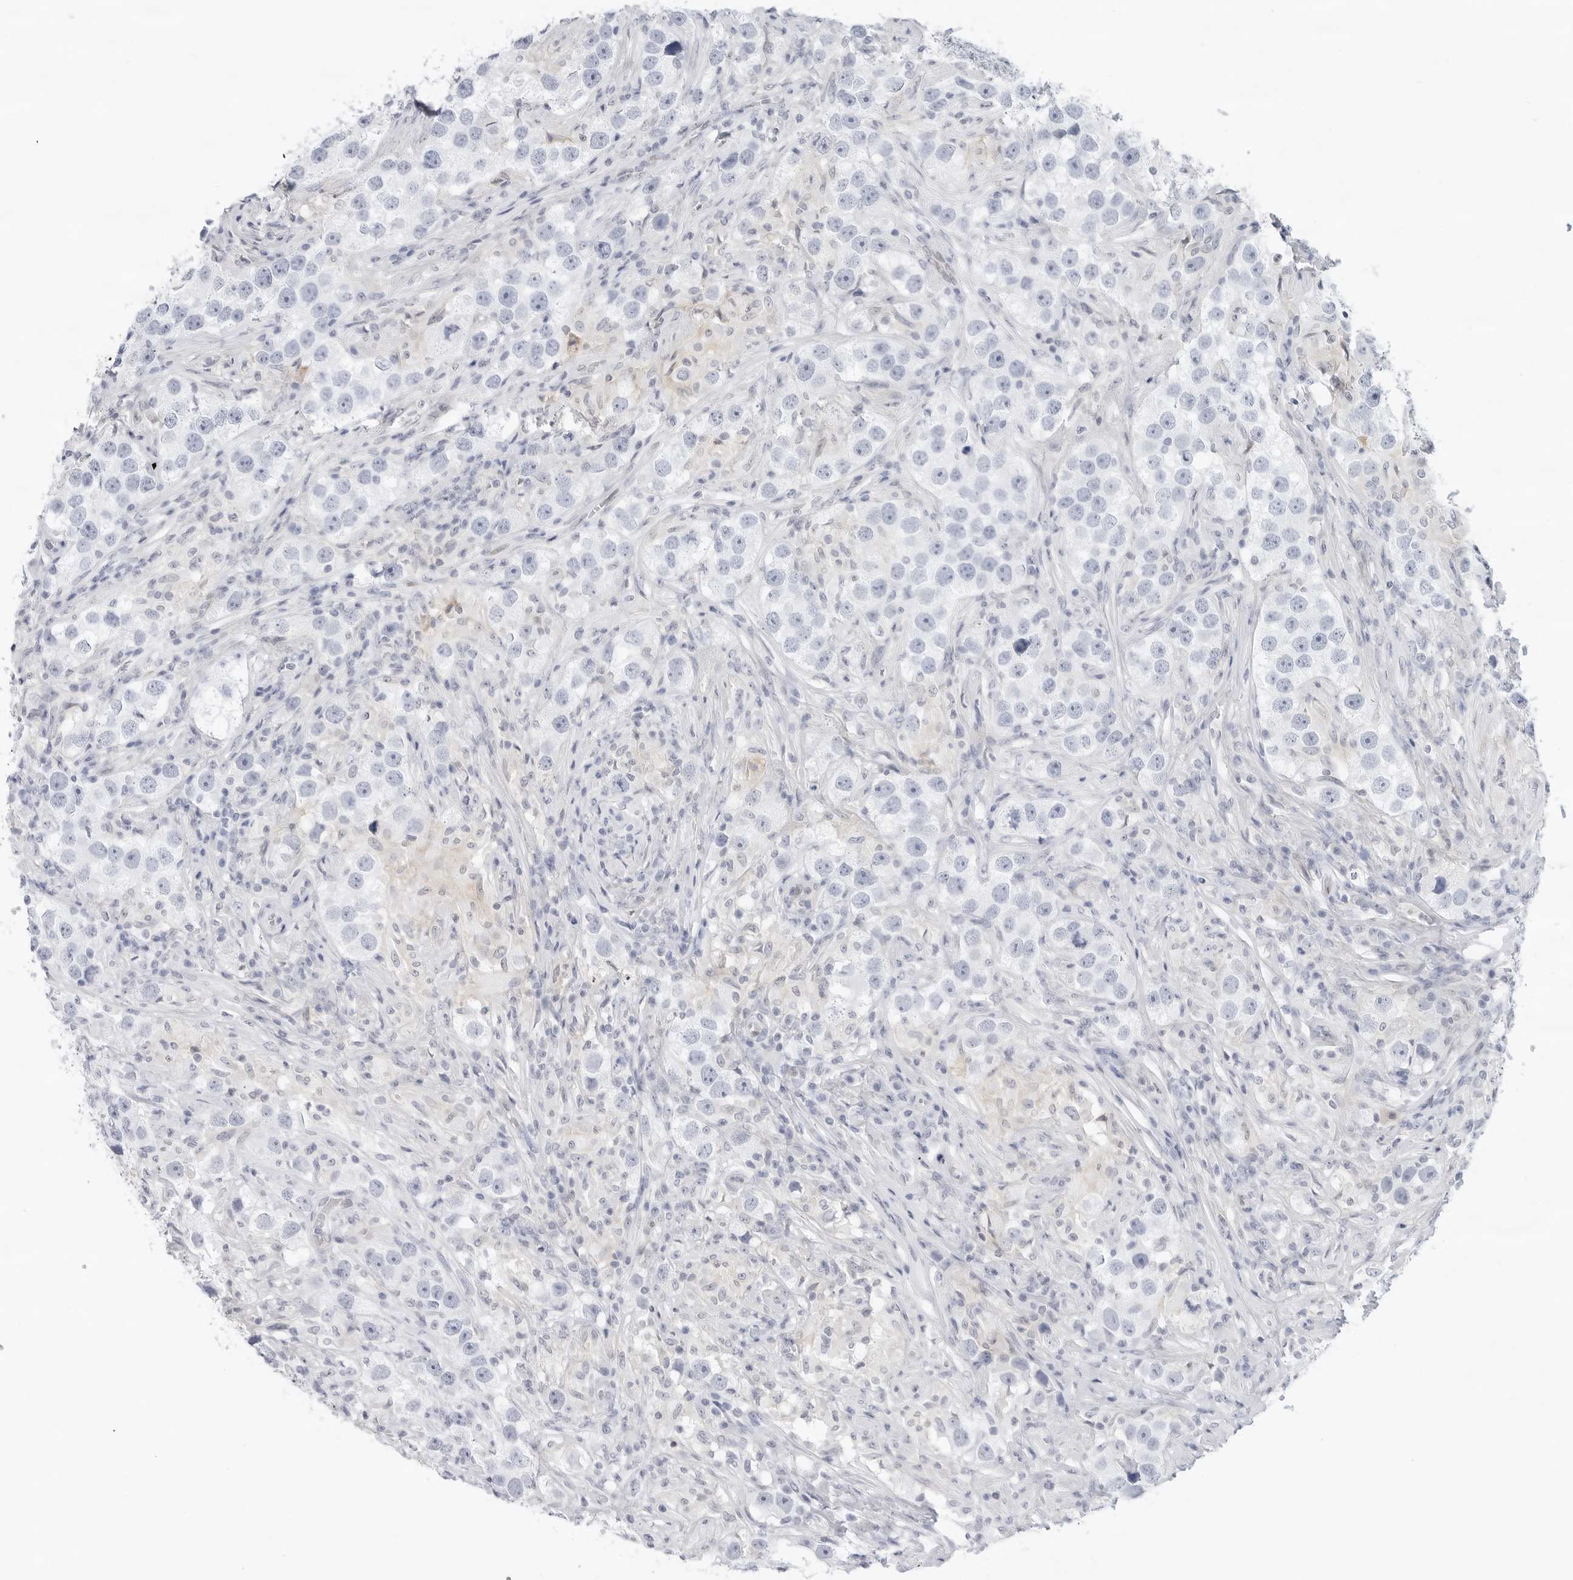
{"staining": {"intensity": "negative", "quantity": "none", "location": "none"}, "tissue": "testis cancer", "cell_type": "Tumor cells", "image_type": "cancer", "snomed": [{"axis": "morphology", "description": "Seminoma, NOS"}, {"axis": "topography", "description": "Testis"}], "caption": "Tumor cells are negative for protein expression in human testis cancer (seminoma).", "gene": "SLC19A1", "patient": {"sex": "male", "age": 49}}